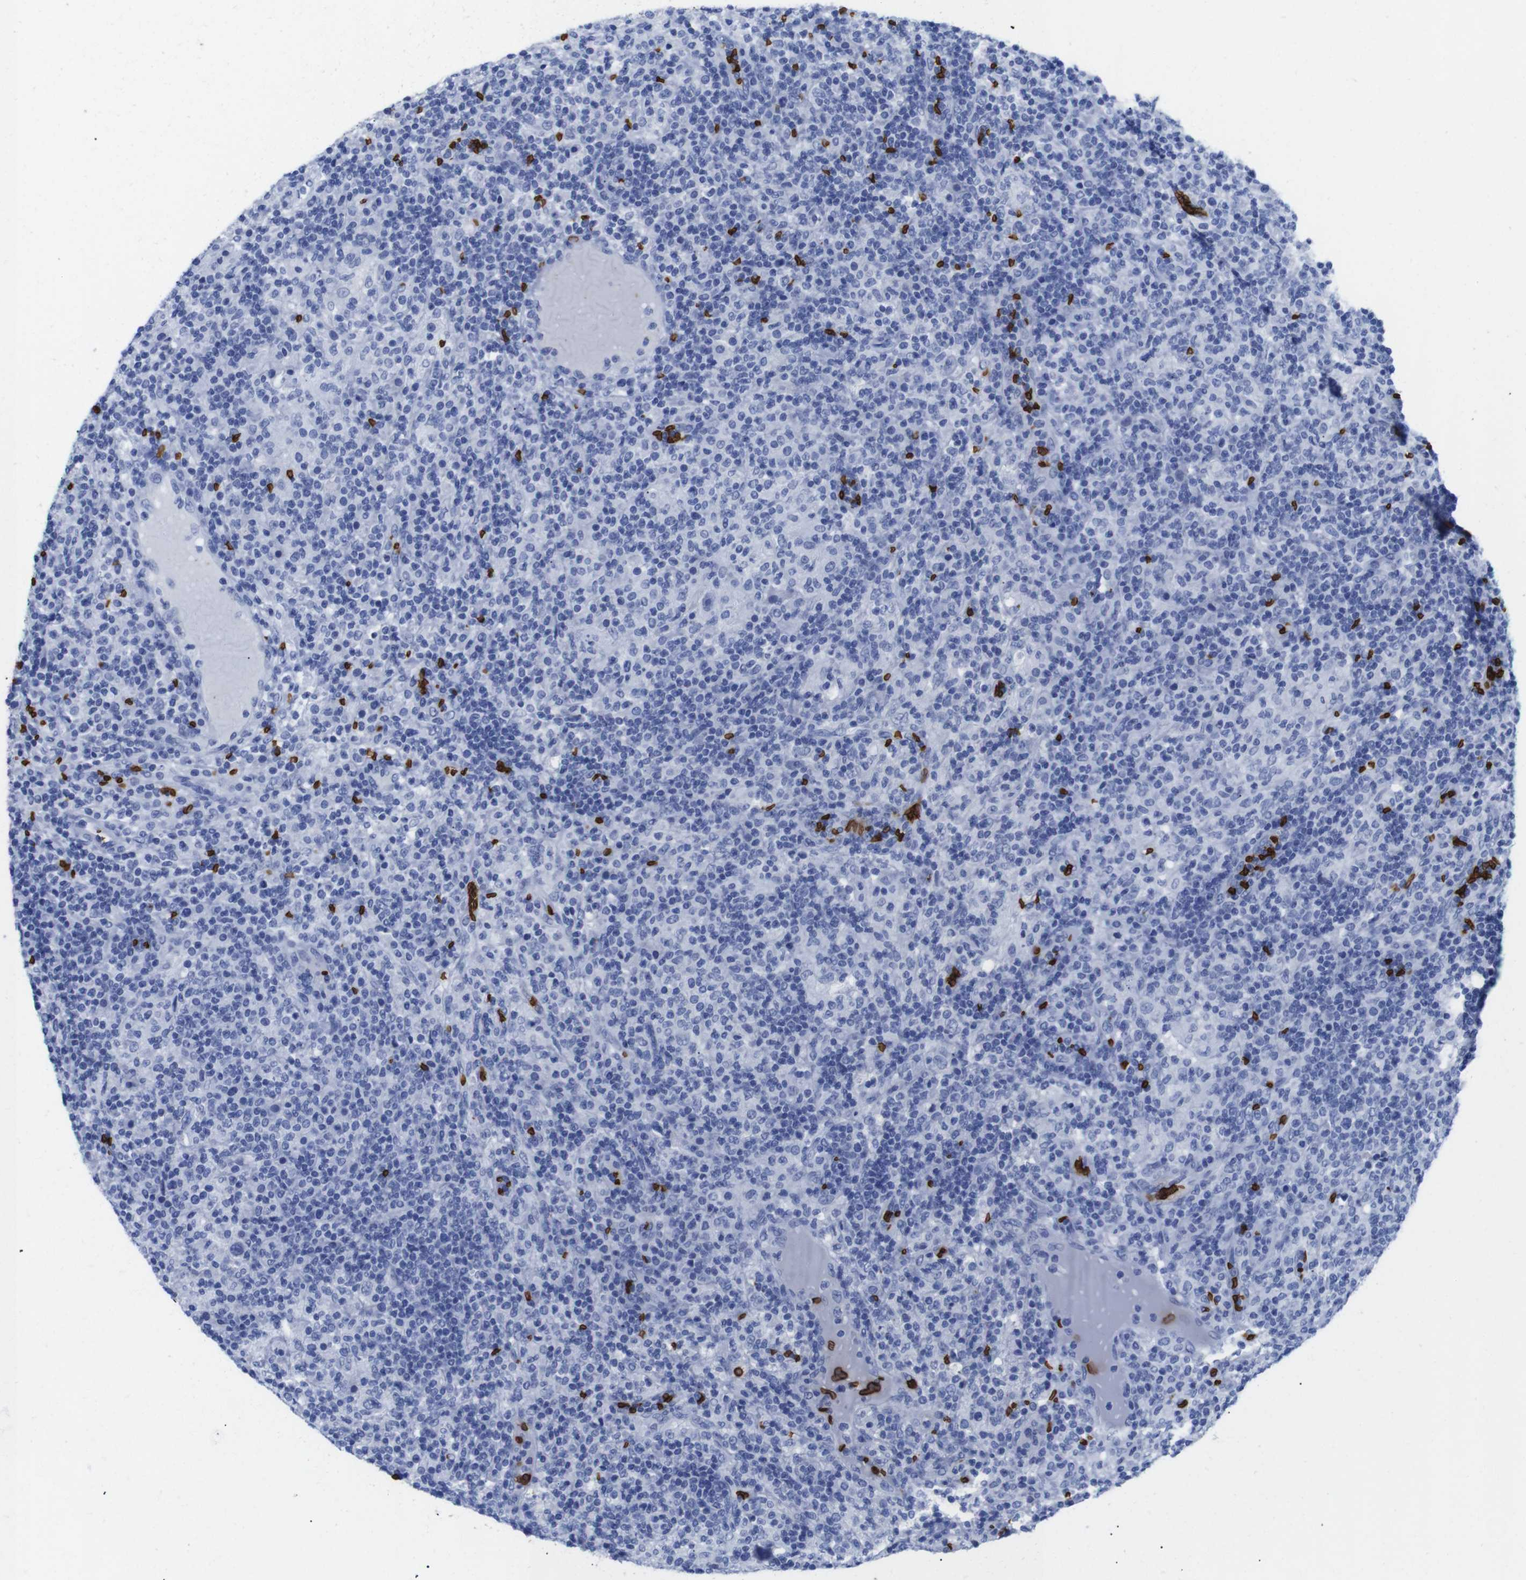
{"staining": {"intensity": "negative", "quantity": "none", "location": "none"}, "tissue": "lymphoma", "cell_type": "Tumor cells", "image_type": "cancer", "snomed": [{"axis": "morphology", "description": "Hodgkin's disease, NOS"}, {"axis": "topography", "description": "Lymph node"}], "caption": "Immunohistochemistry of human lymphoma exhibits no positivity in tumor cells.", "gene": "S1PR2", "patient": {"sex": "male", "age": 70}}